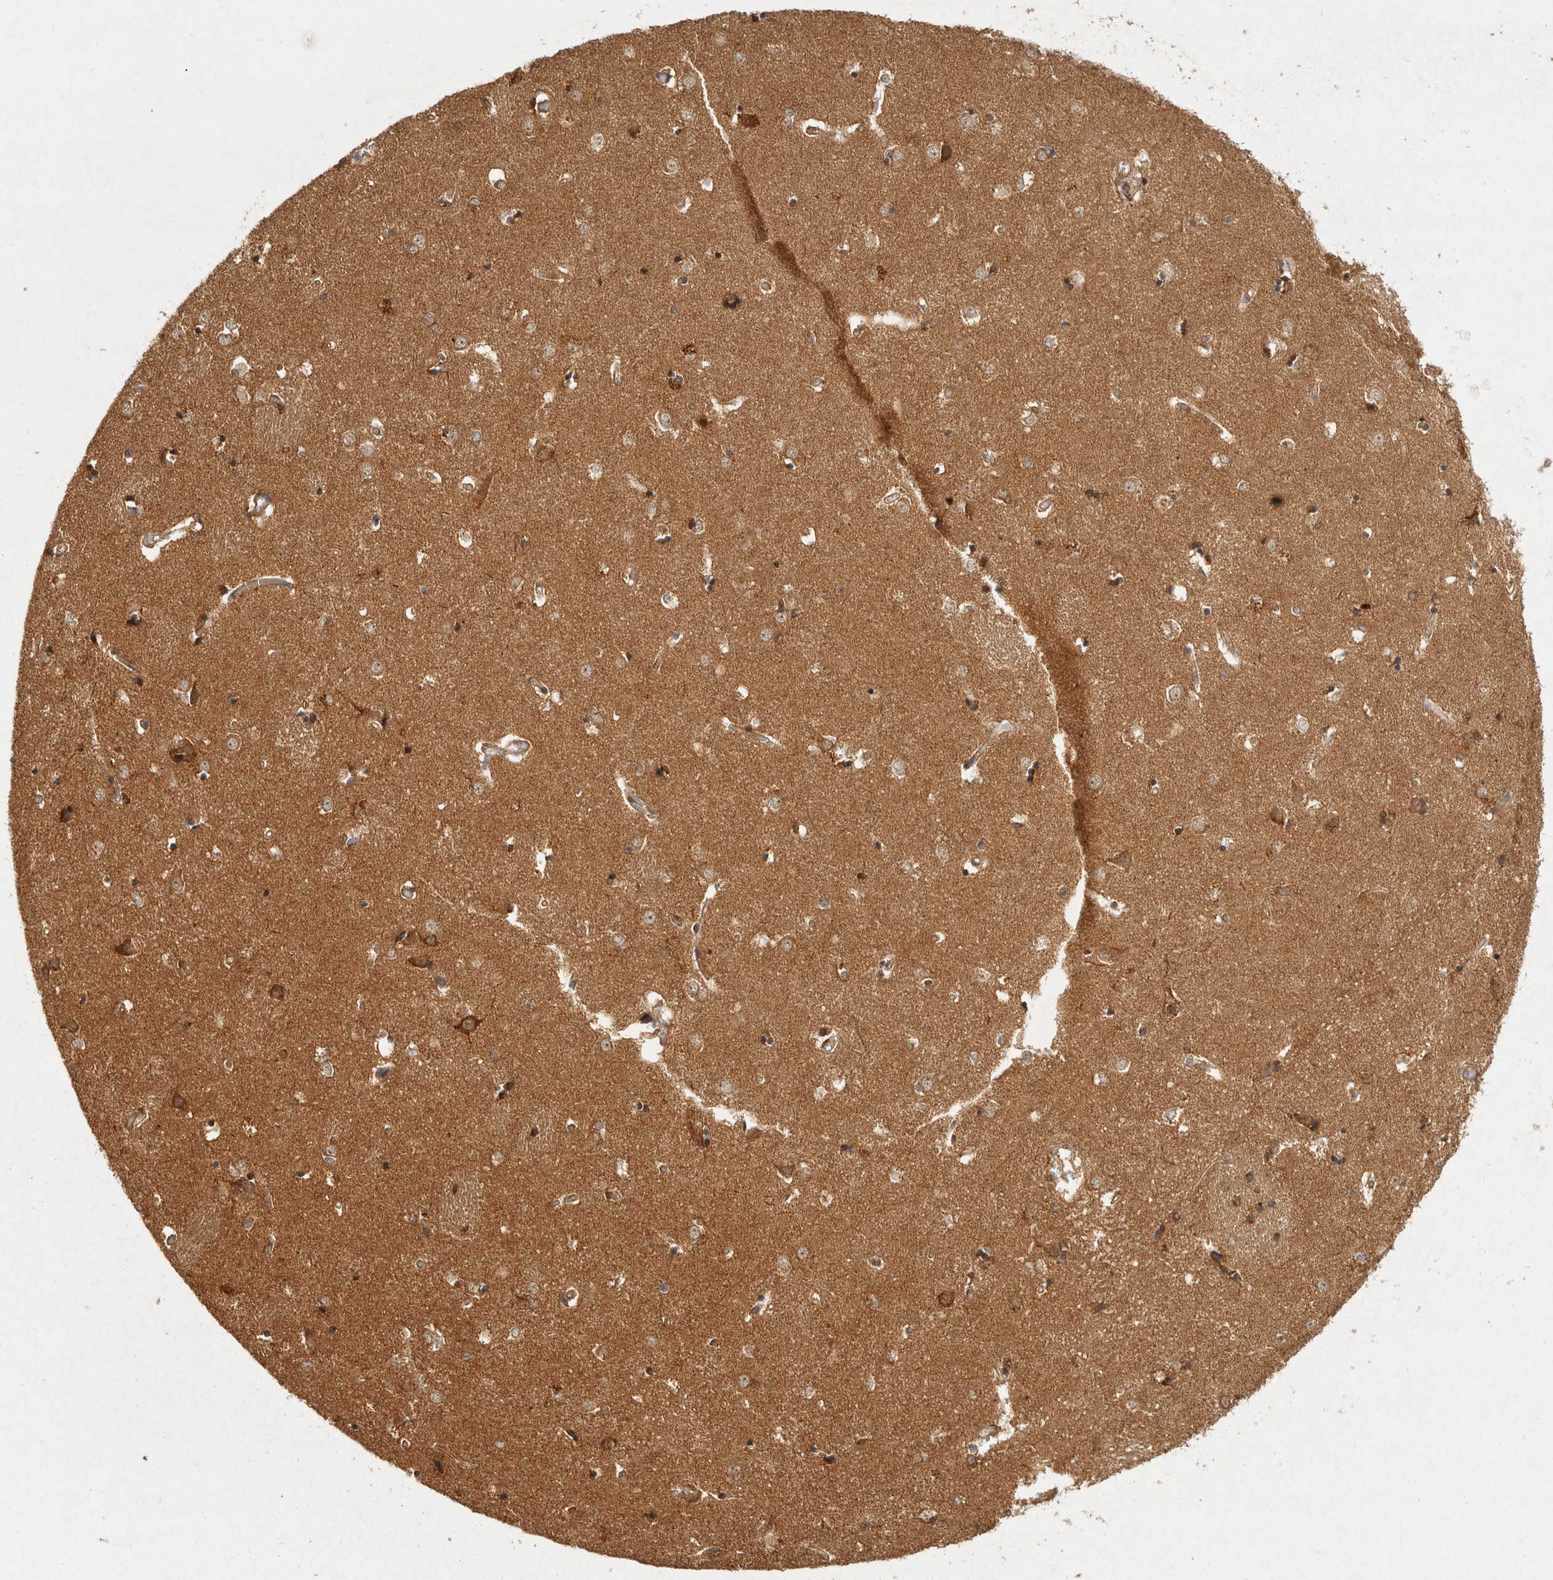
{"staining": {"intensity": "strong", "quantity": "25%-75%", "location": "cytoplasmic/membranous"}, "tissue": "caudate", "cell_type": "Glial cells", "image_type": "normal", "snomed": [{"axis": "morphology", "description": "Normal tissue, NOS"}, {"axis": "topography", "description": "Lateral ventricle wall"}], "caption": "Protein expression analysis of normal caudate demonstrates strong cytoplasmic/membranous staining in approximately 25%-75% of glial cells.", "gene": "CAMSAP2", "patient": {"sex": "male", "age": 45}}